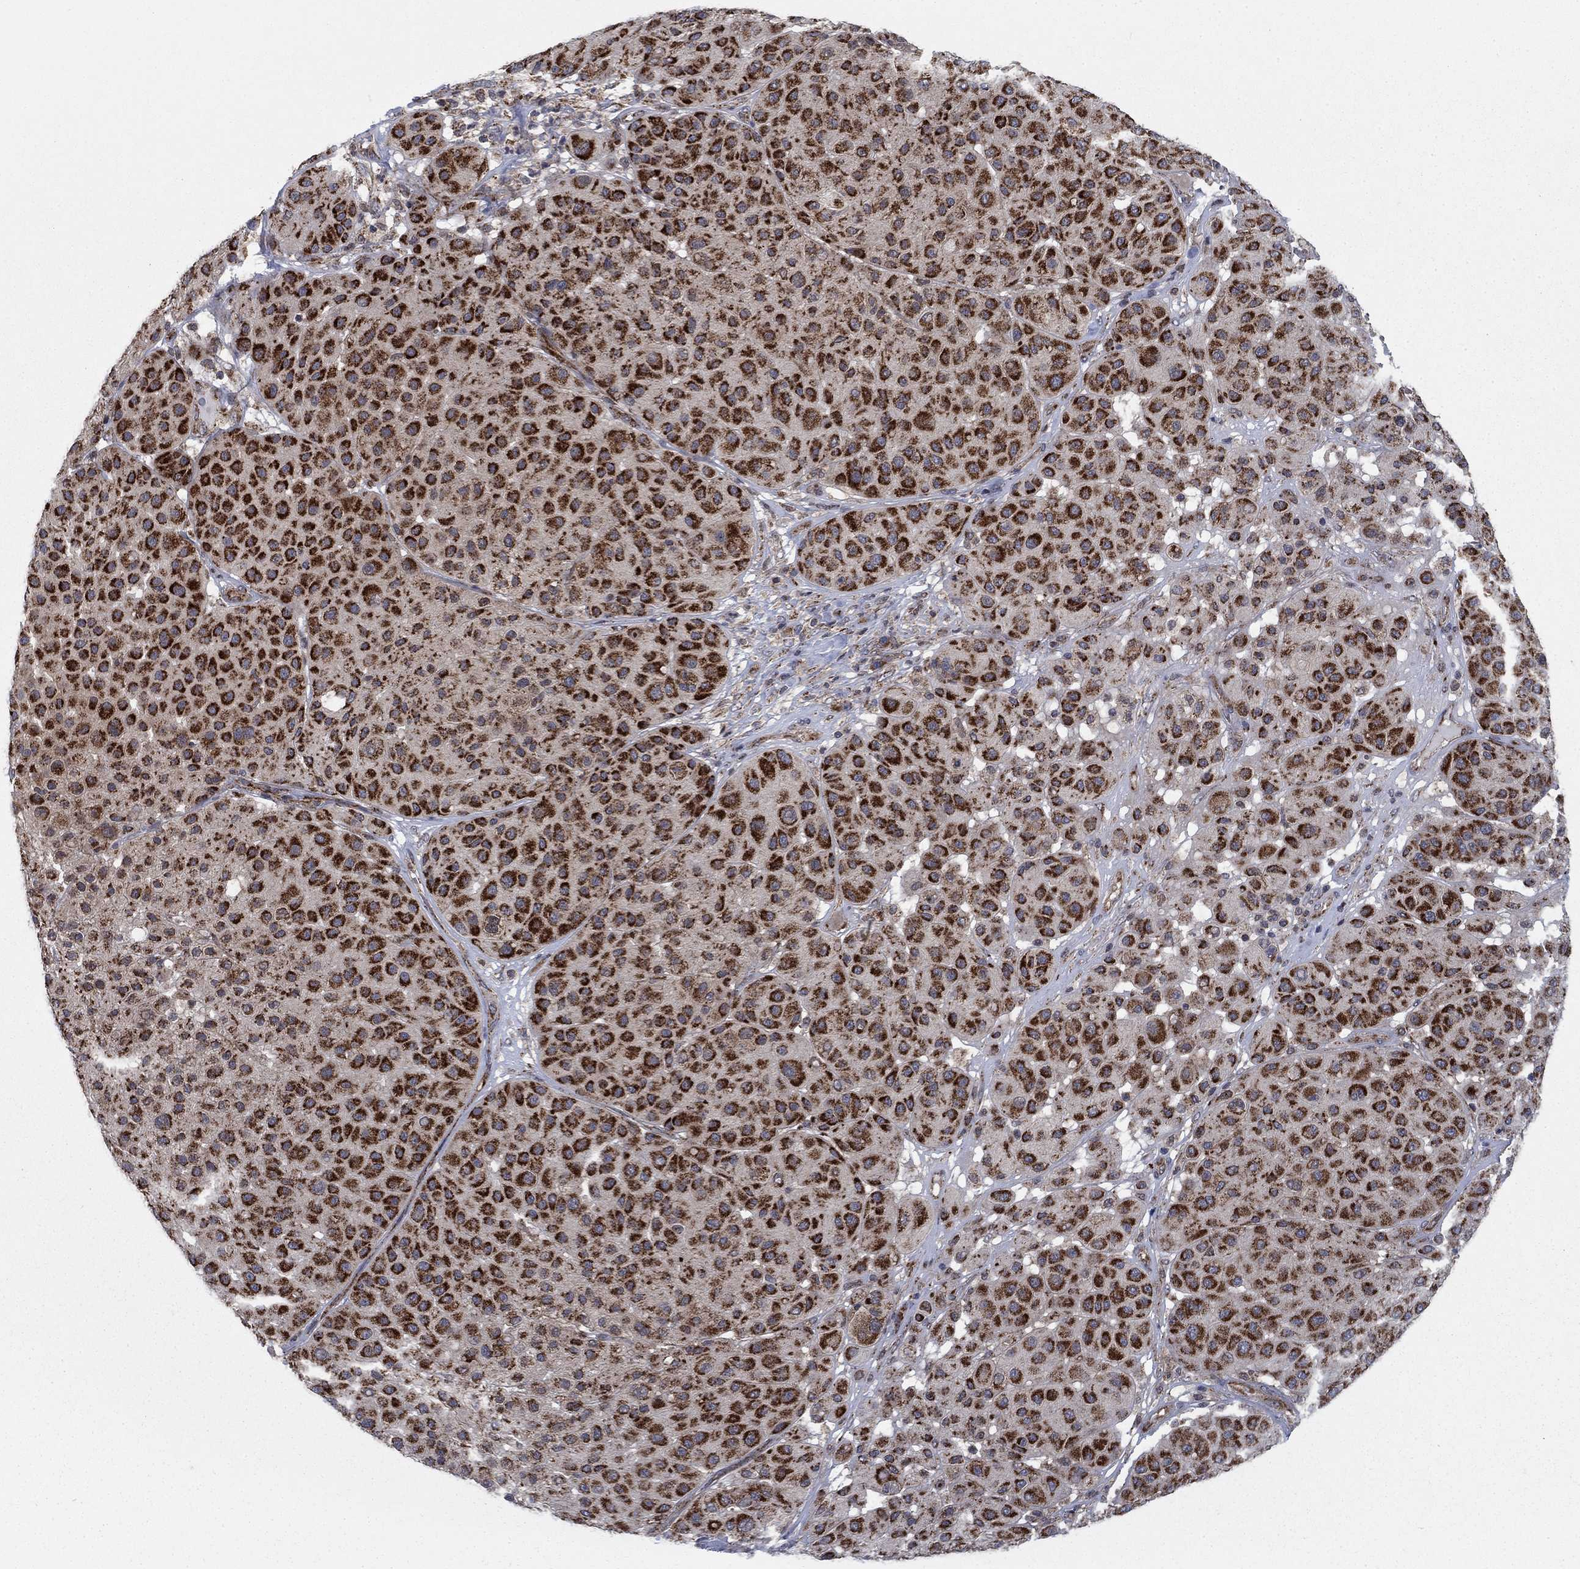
{"staining": {"intensity": "strong", "quantity": "25%-75%", "location": "cytoplasmic/membranous"}, "tissue": "melanoma", "cell_type": "Tumor cells", "image_type": "cancer", "snomed": [{"axis": "morphology", "description": "Malignant melanoma, Metastatic site"}, {"axis": "topography", "description": "Smooth muscle"}], "caption": "Strong cytoplasmic/membranous expression is present in about 25%-75% of tumor cells in melanoma.", "gene": "NME7", "patient": {"sex": "male", "age": 41}}